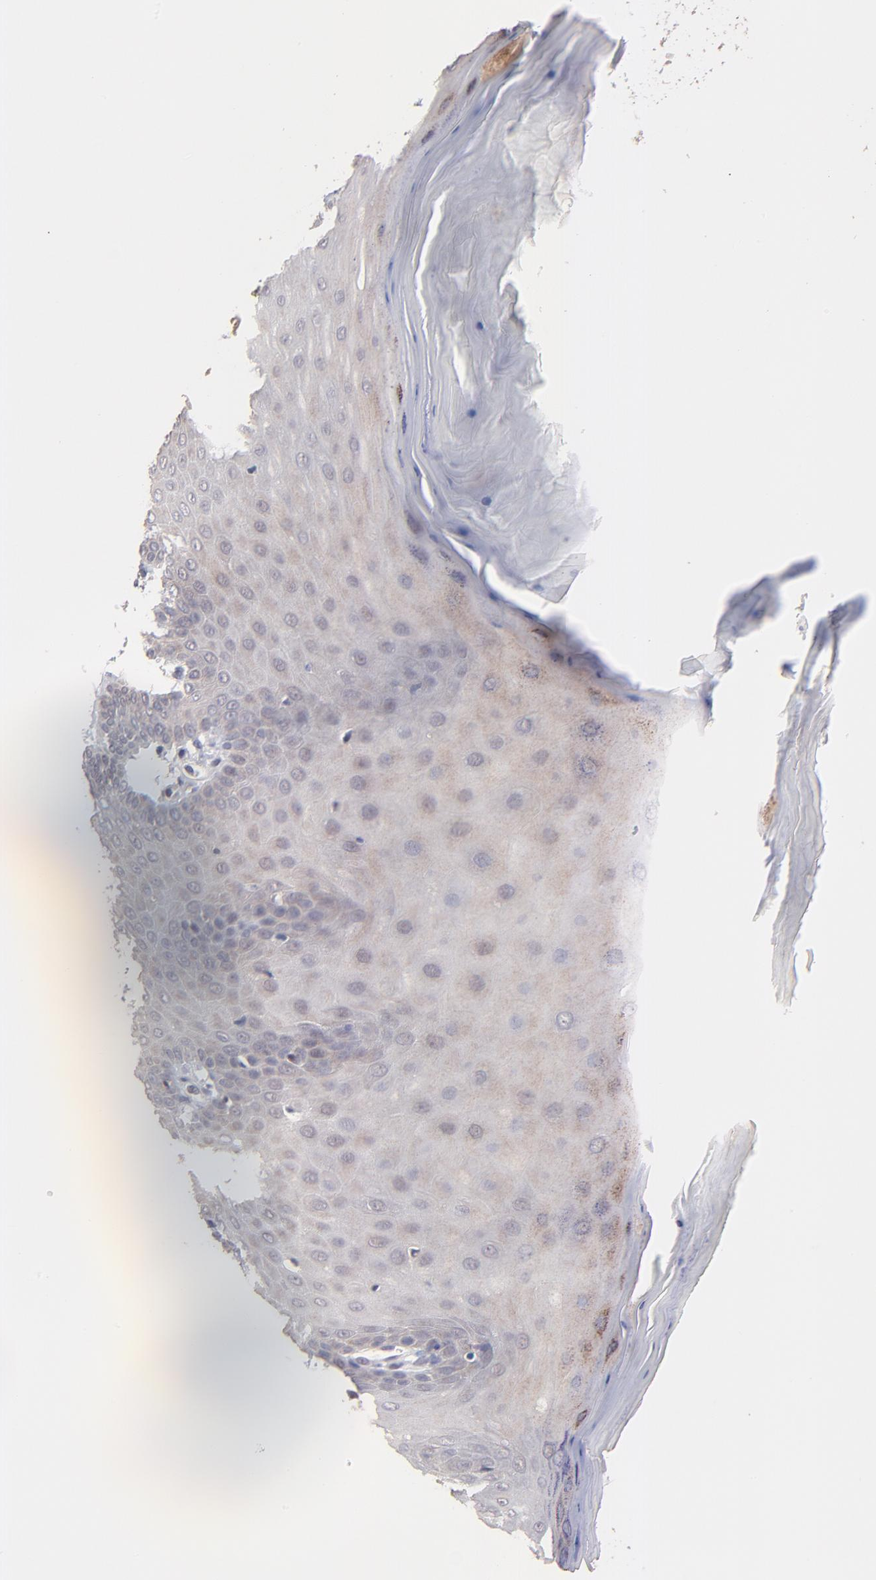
{"staining": {"intensity": "negative", "quantity": "none", "location": "none"}, "tissue": "cervix", "cell_type": "Glandular cells", "image_type": "normal", "snomed": [{"axis": "morphology", "description": "Normal tissue, NOS"}, {"axis": "topography", "description": "Cervix"}], "caption": "A high-resolution photomicrograph shows immunohistochemistry staining of benign cervix, which demonstrates no significant expression in glandular cells.", "gene": "ZNF747", "patient": {"sex": "female", "age": 55}}